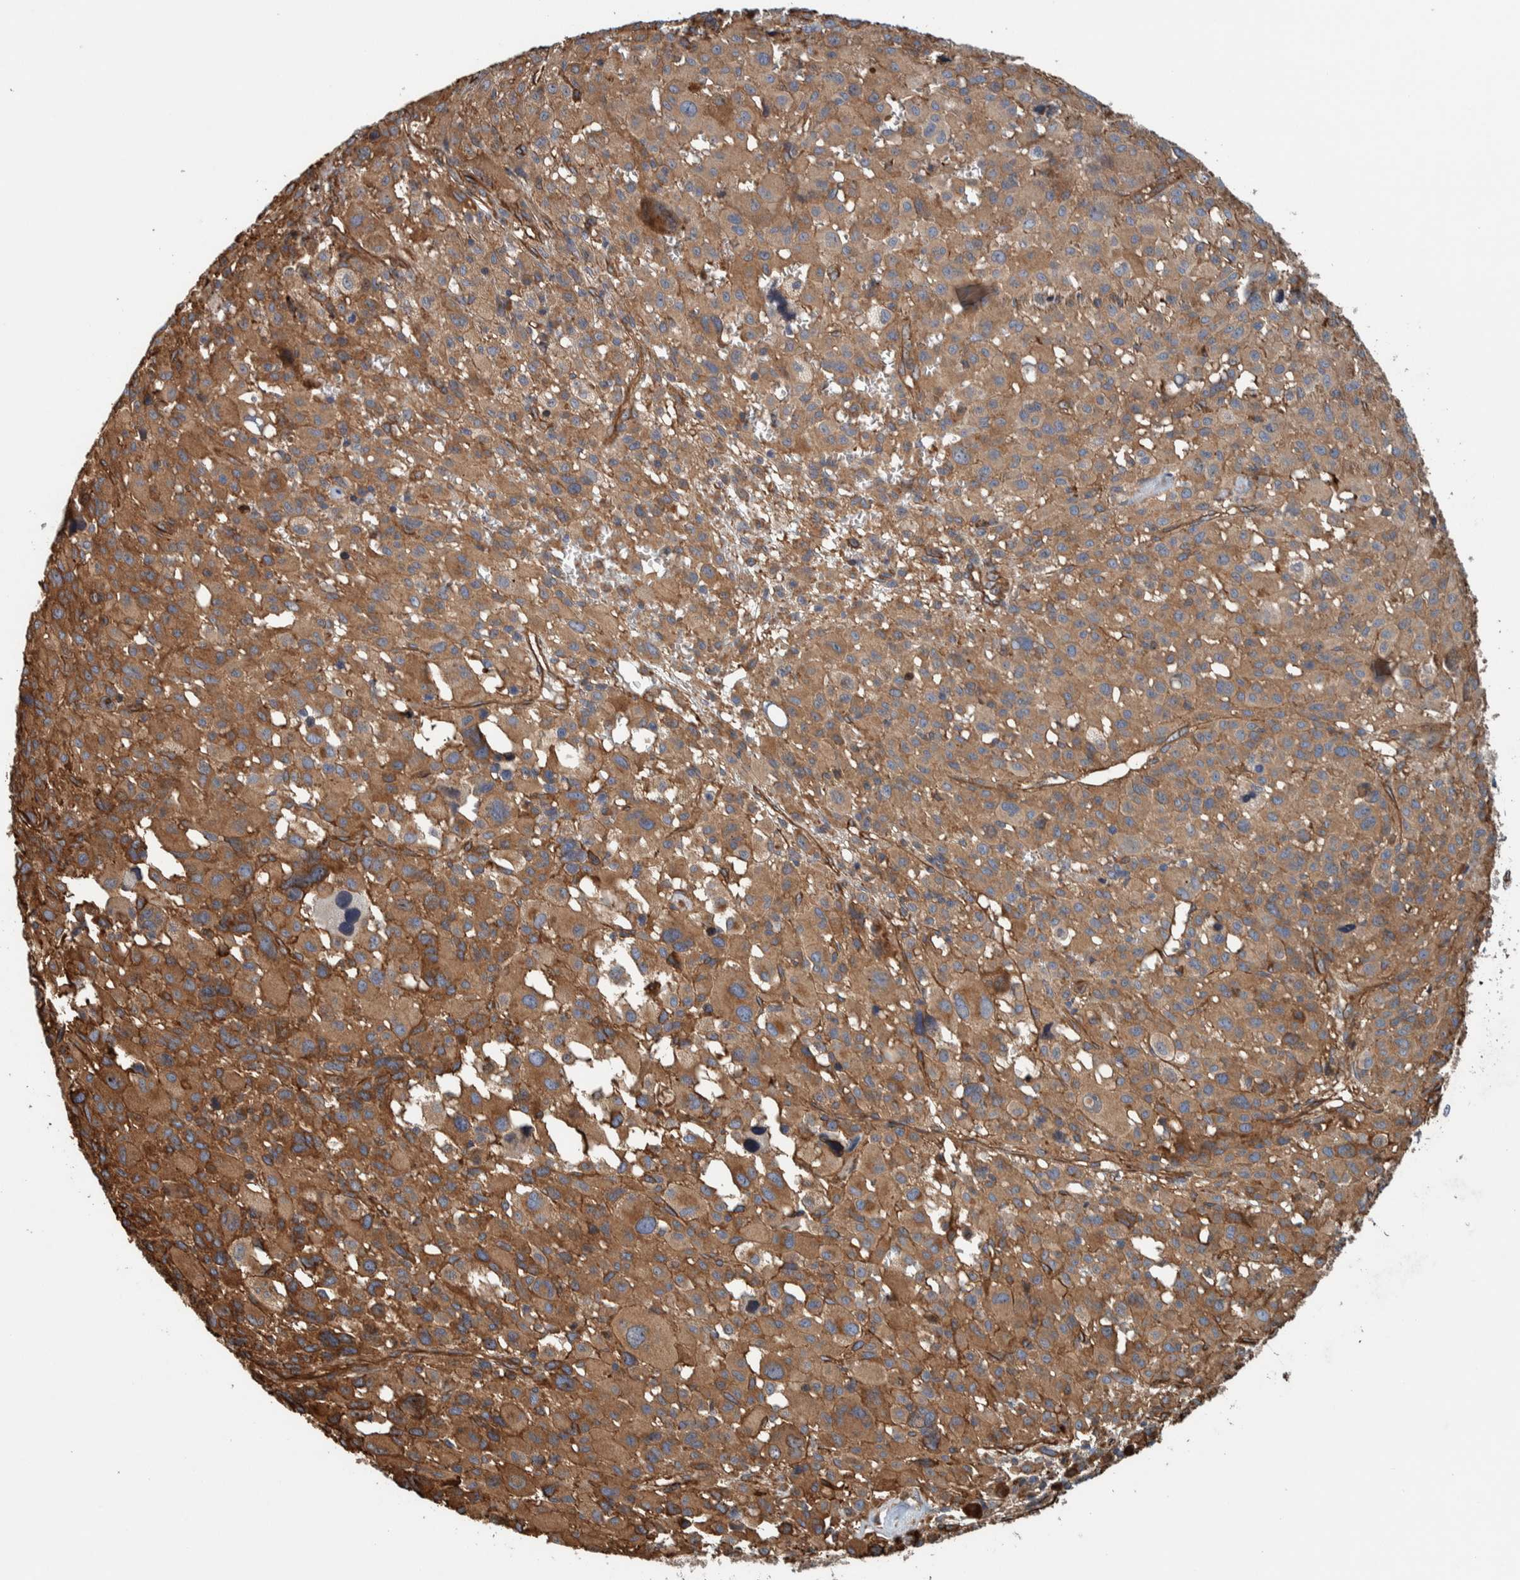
{"staining": {"intensity": "moderate", "quantity": ">75%", "location": "cytoplasmic/membranous"}, "tissue": "melanoma", "cell_type": "Tumor cells", "image_type": "cancer", "snomed": [{"axis": "morphology", "description": "Malignant melanoma, Metastatic site"}, {"axis": "topography", "description": "Skin"}], "caption": "This micrograph displays immunohistochemistry staining of melanoma, with medium moderate cytoplasmic/membranous positivity in approximately >75% of tumor cells.", "gene": "PKD1L1", "patient": {"sex": "female", "age": 74}}